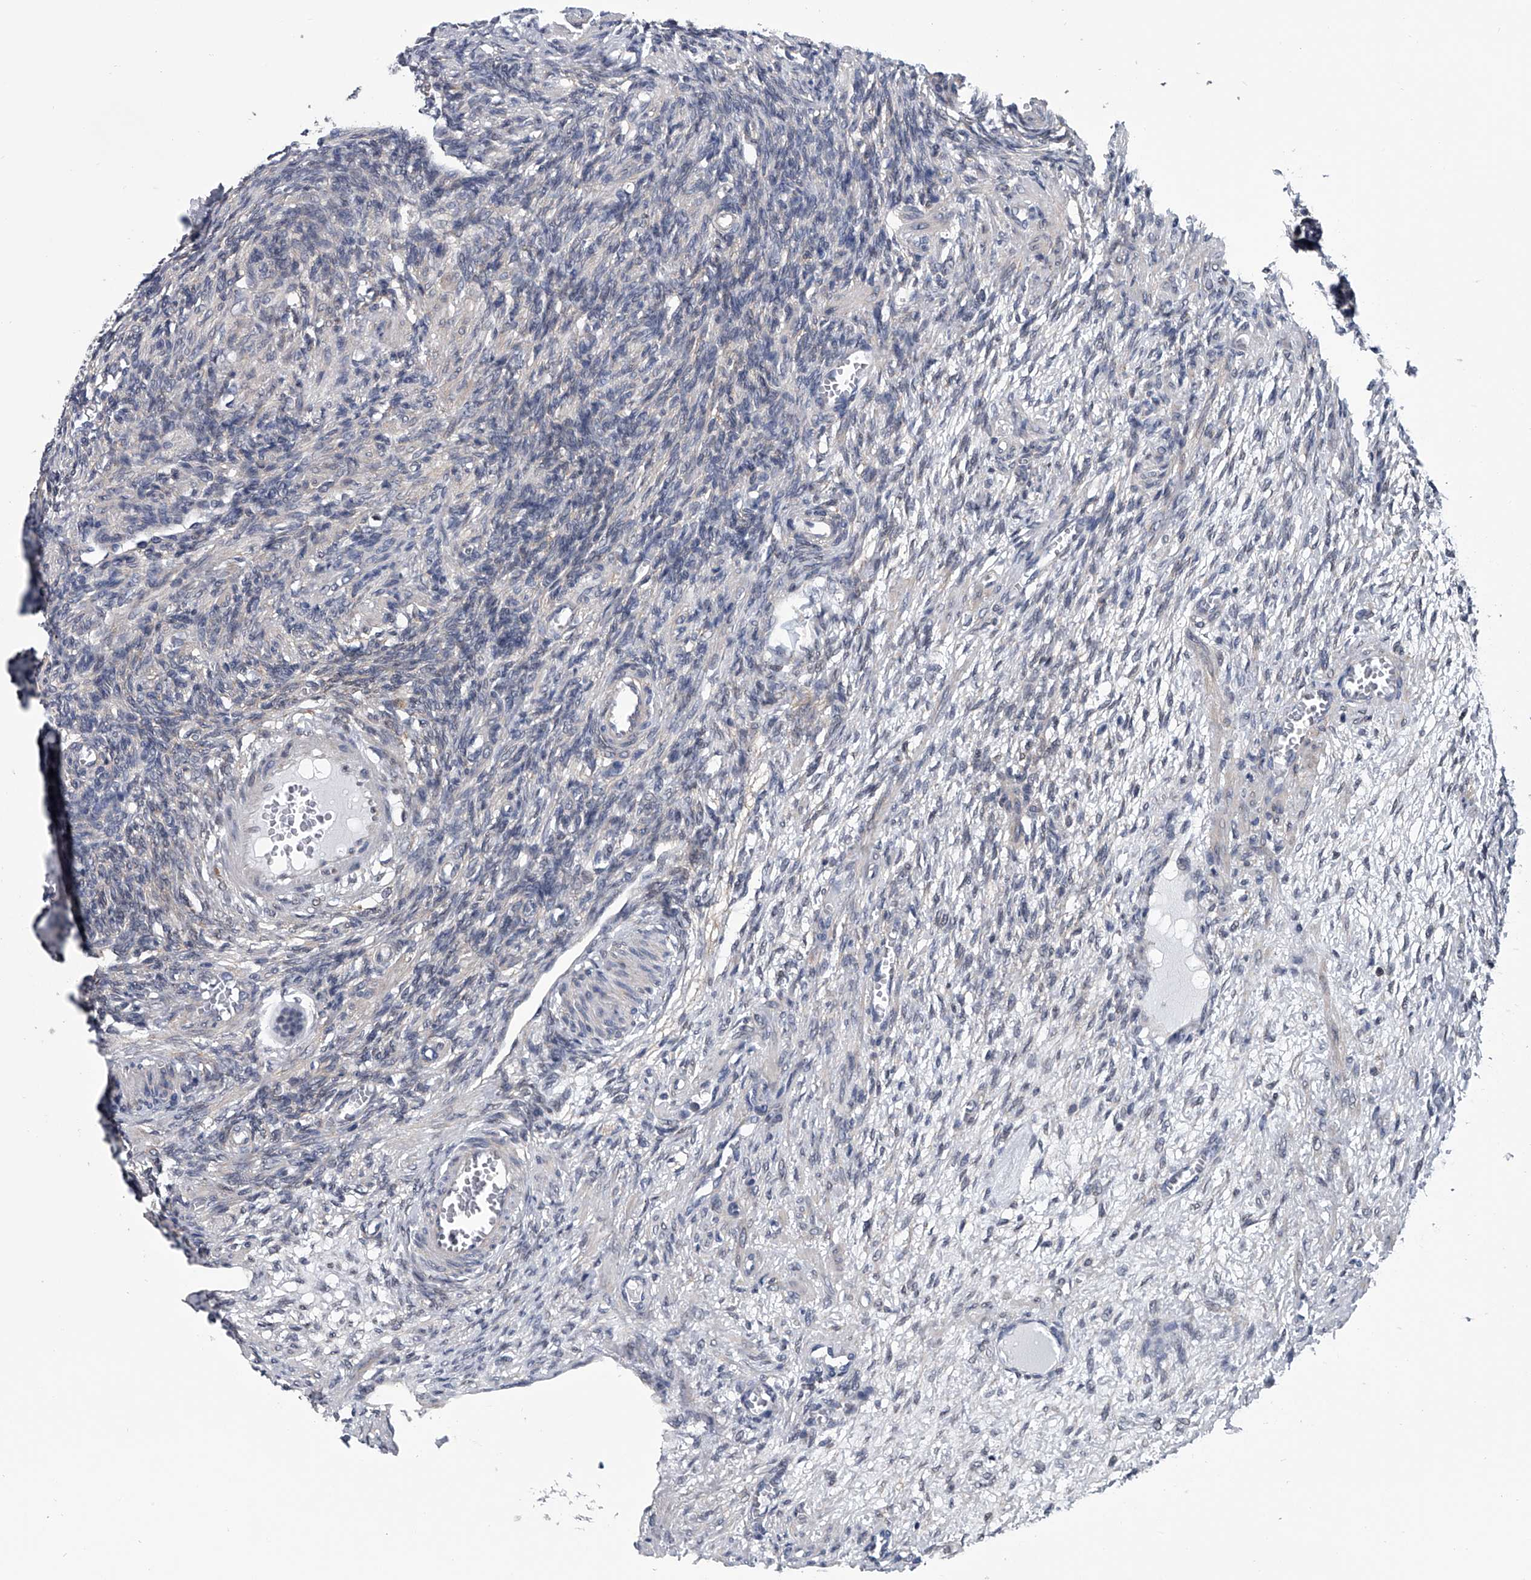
{"staining": {"intensity": "moderate", "quantity": ">75%", "location": "cytoplasmic/membranous"}, "tissue": "ovary", "cell_type": "Follicle cells", "image_type": "normal", "snomed": [{"axis": "morphology", "description": "Normal tissue, NOS"}, {"axis": "topography", "description": "Ovary"}], "caption": "The photomicrograph exhibits staining of unremarkable ovary, revealing moderate cytoplasmic/membranous protein positivity (brown color) within follicle cells.", "gene": "PPP2R5D", "patient": {"sex": "female", "age": 27}}